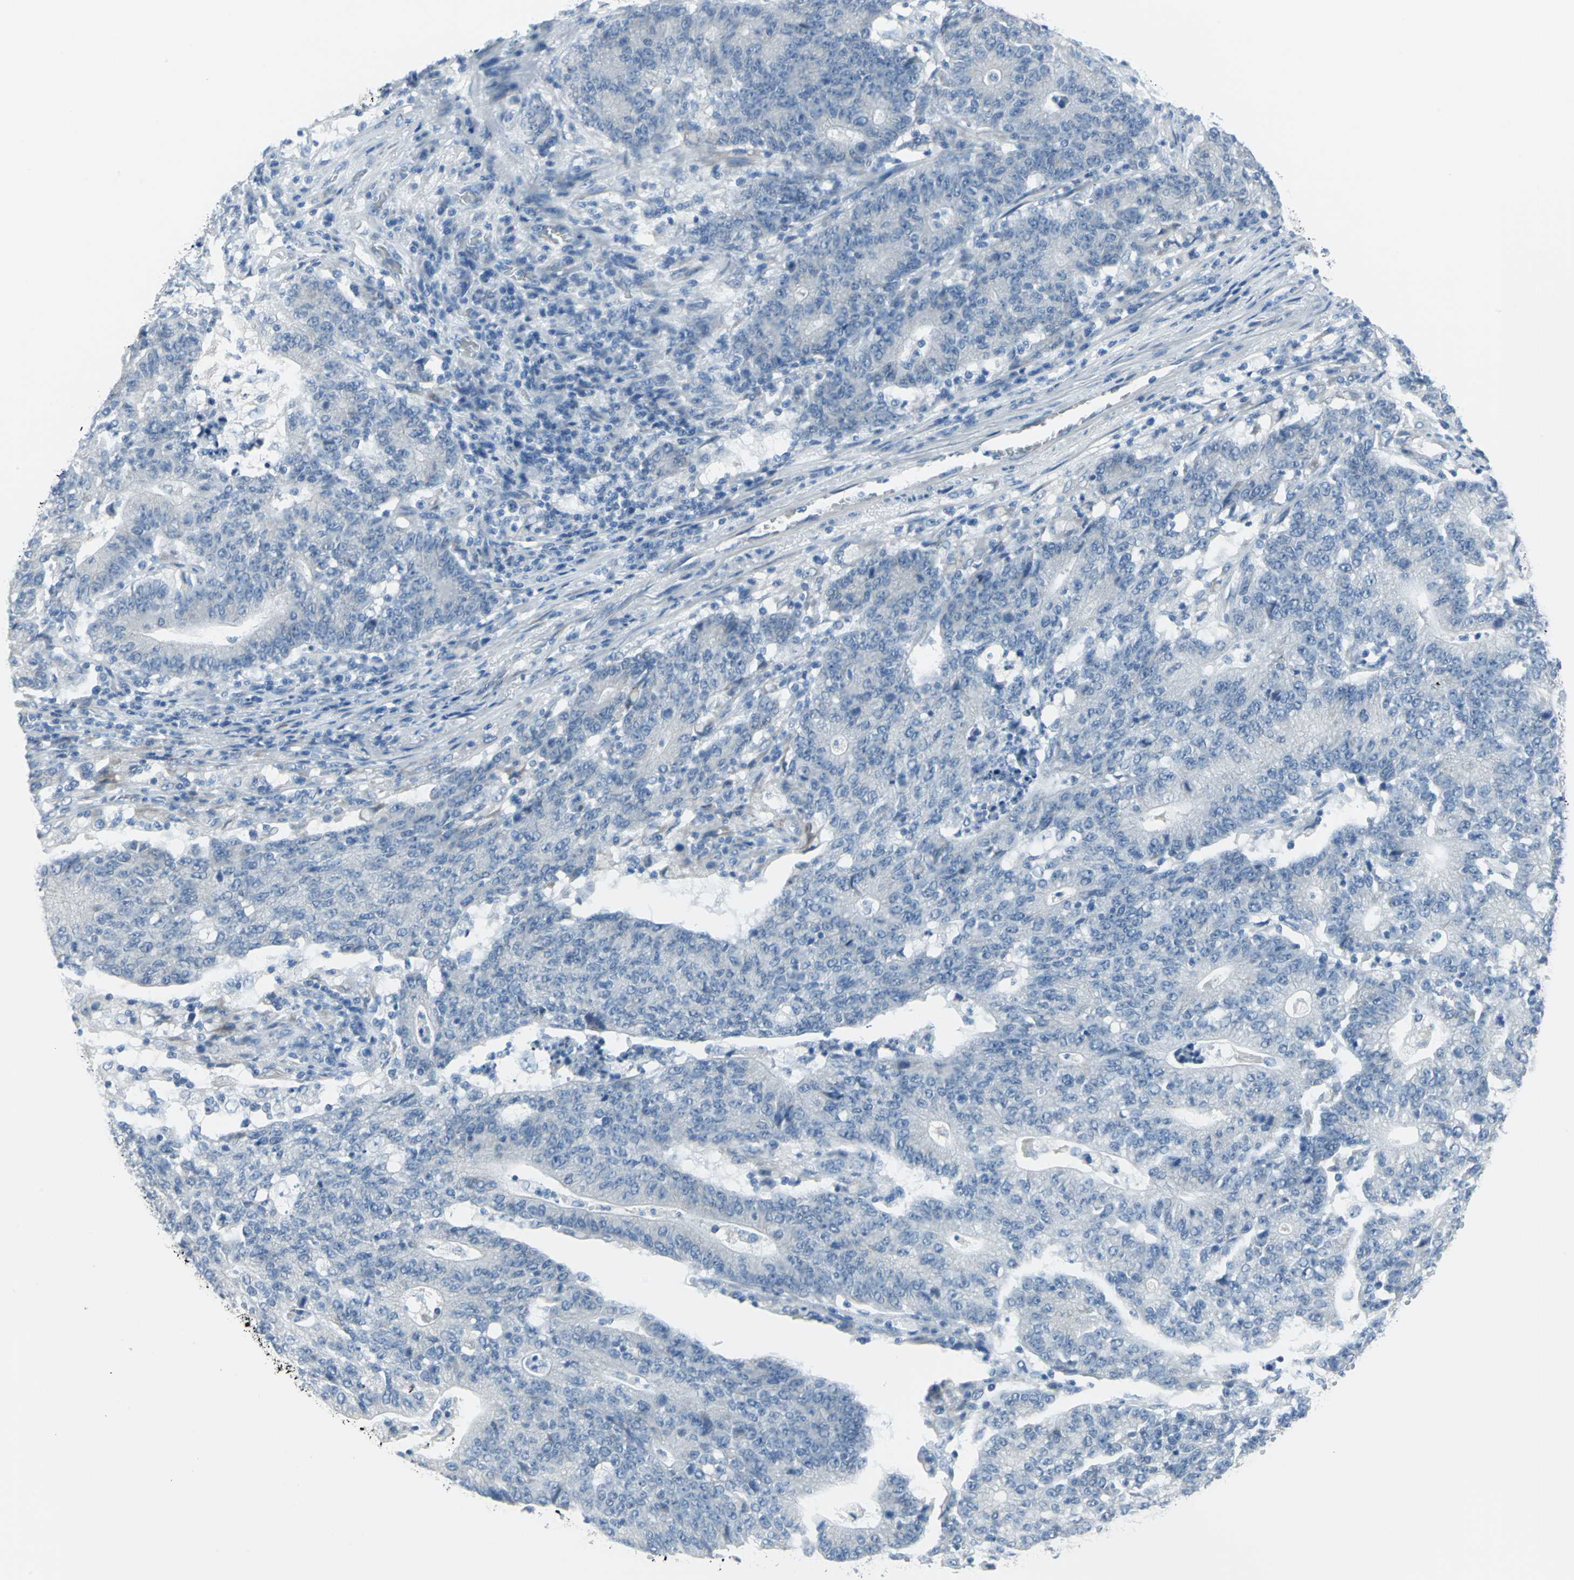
{"staining": {"intensity": "negative", "quantity": "none", "location": "none"}, "tissue": "colorectal cancer", "cell_type": "Tumor cells", "image_type": "cancer", "snomed": [{"axis": "morphology", "description": "Normal tissue, NOS"}, {"axis": "morphology", "description": "Adenocarcinoma, NOS"}, {"axis": "topography", "description": "Colon"}], "caption": "The micrograph displays no significant staining in tumor cells of colorectal adenocarcinoma. The staining is performed using DAB brown chromogen with nuclei counter-stained in using hematoxylin.", "gene": "CYB5A", "patient": {"sex": "female", "age": 75}}